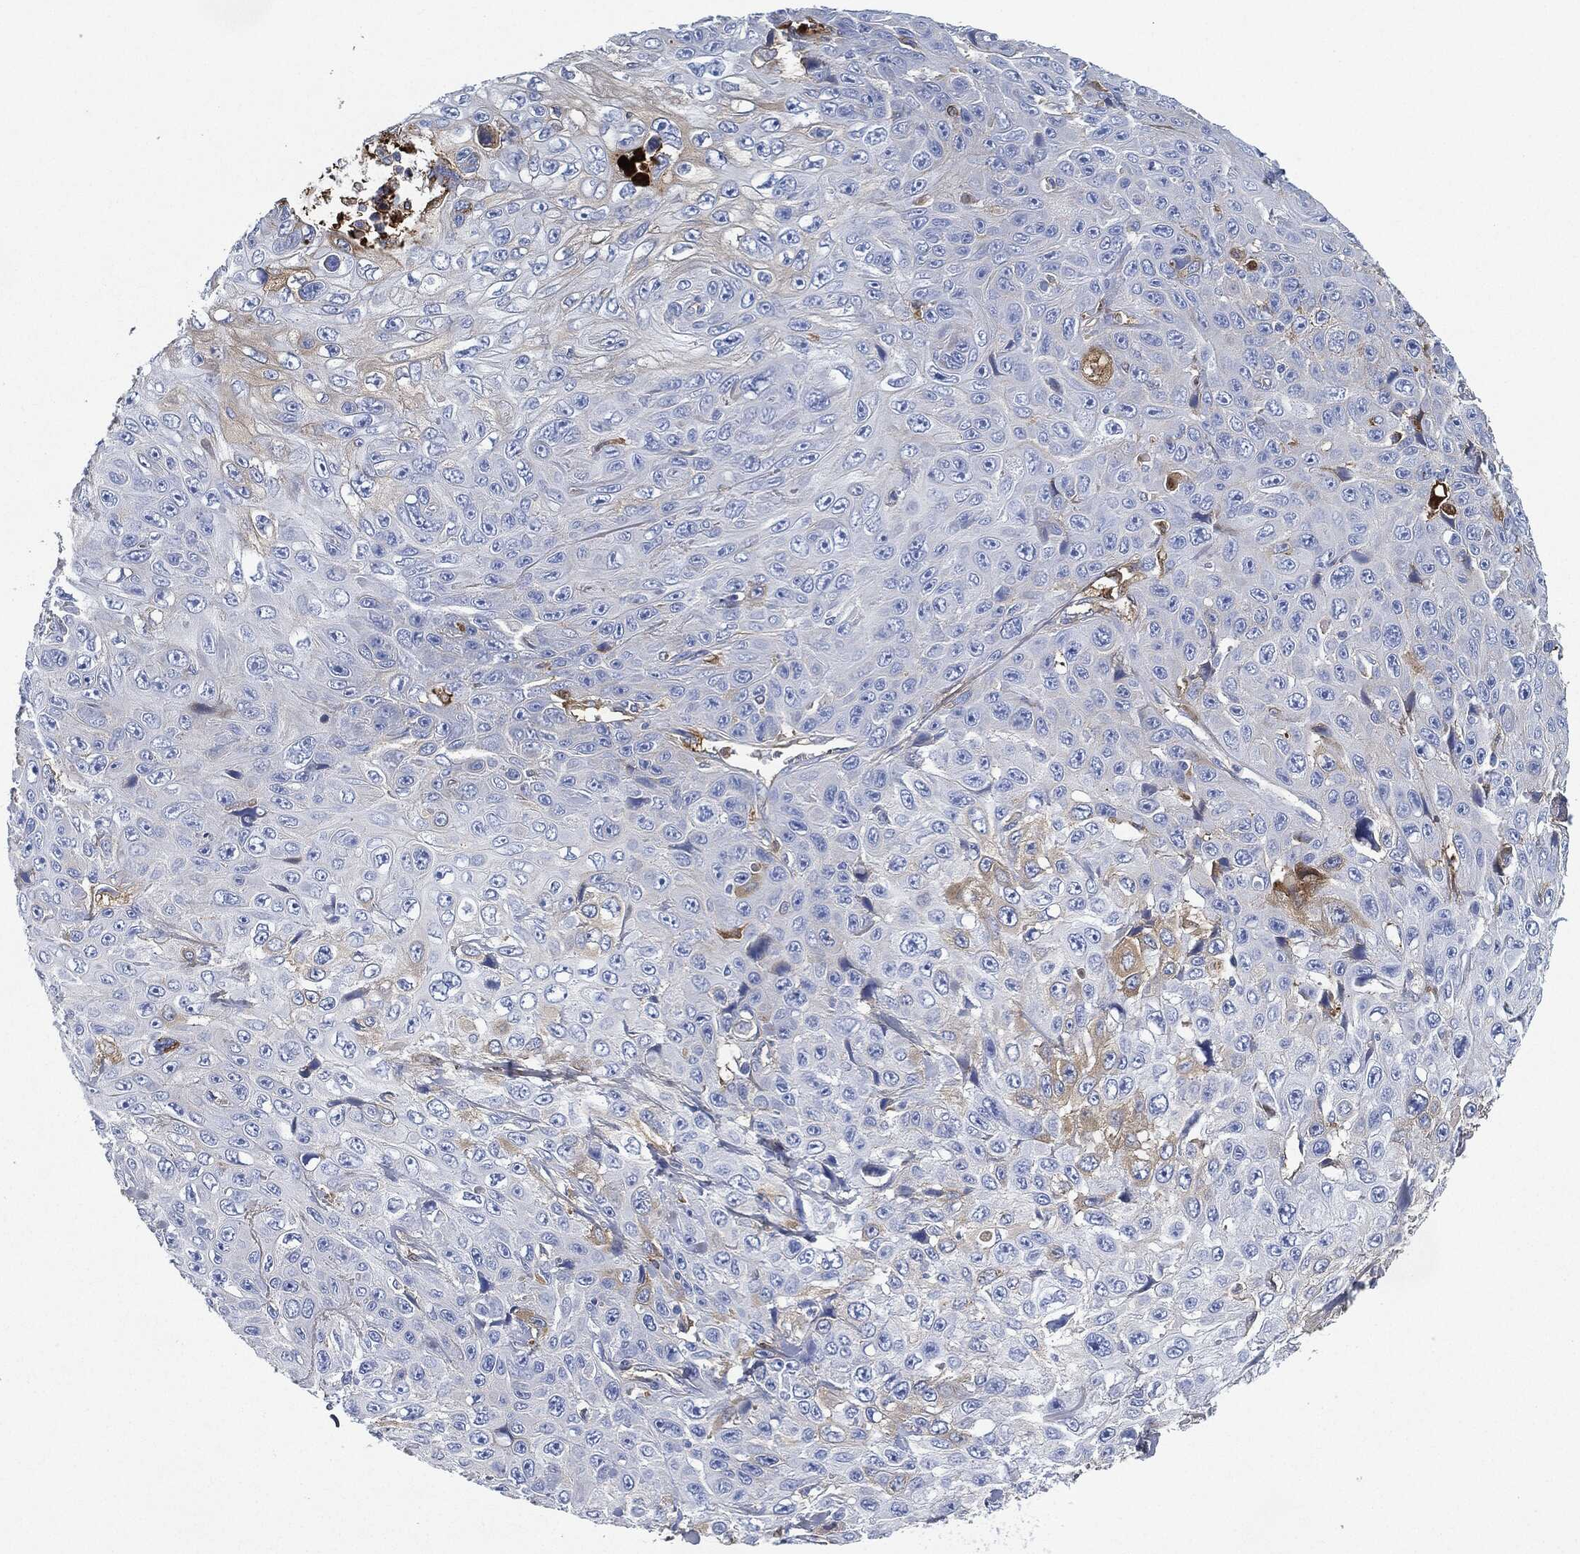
{"staining": {"intensity": "negative", "quantity": "none", "location": "none"}, "tissue": "skin cancer", "cell_type": "Tumor cells", "image_type": "cancer", "snomed": [{"axis": "morphology", "description": "Squamous cell carcinoma, NOS"}, {"axis": "topography", "description": "Skin"}], "caption": "The image exhibits no significant expression in tumor cells of squamous cell carcinoma (skin).", "gene": "IGLV6-57", "patient": {"sex": "male", "age": 82}}